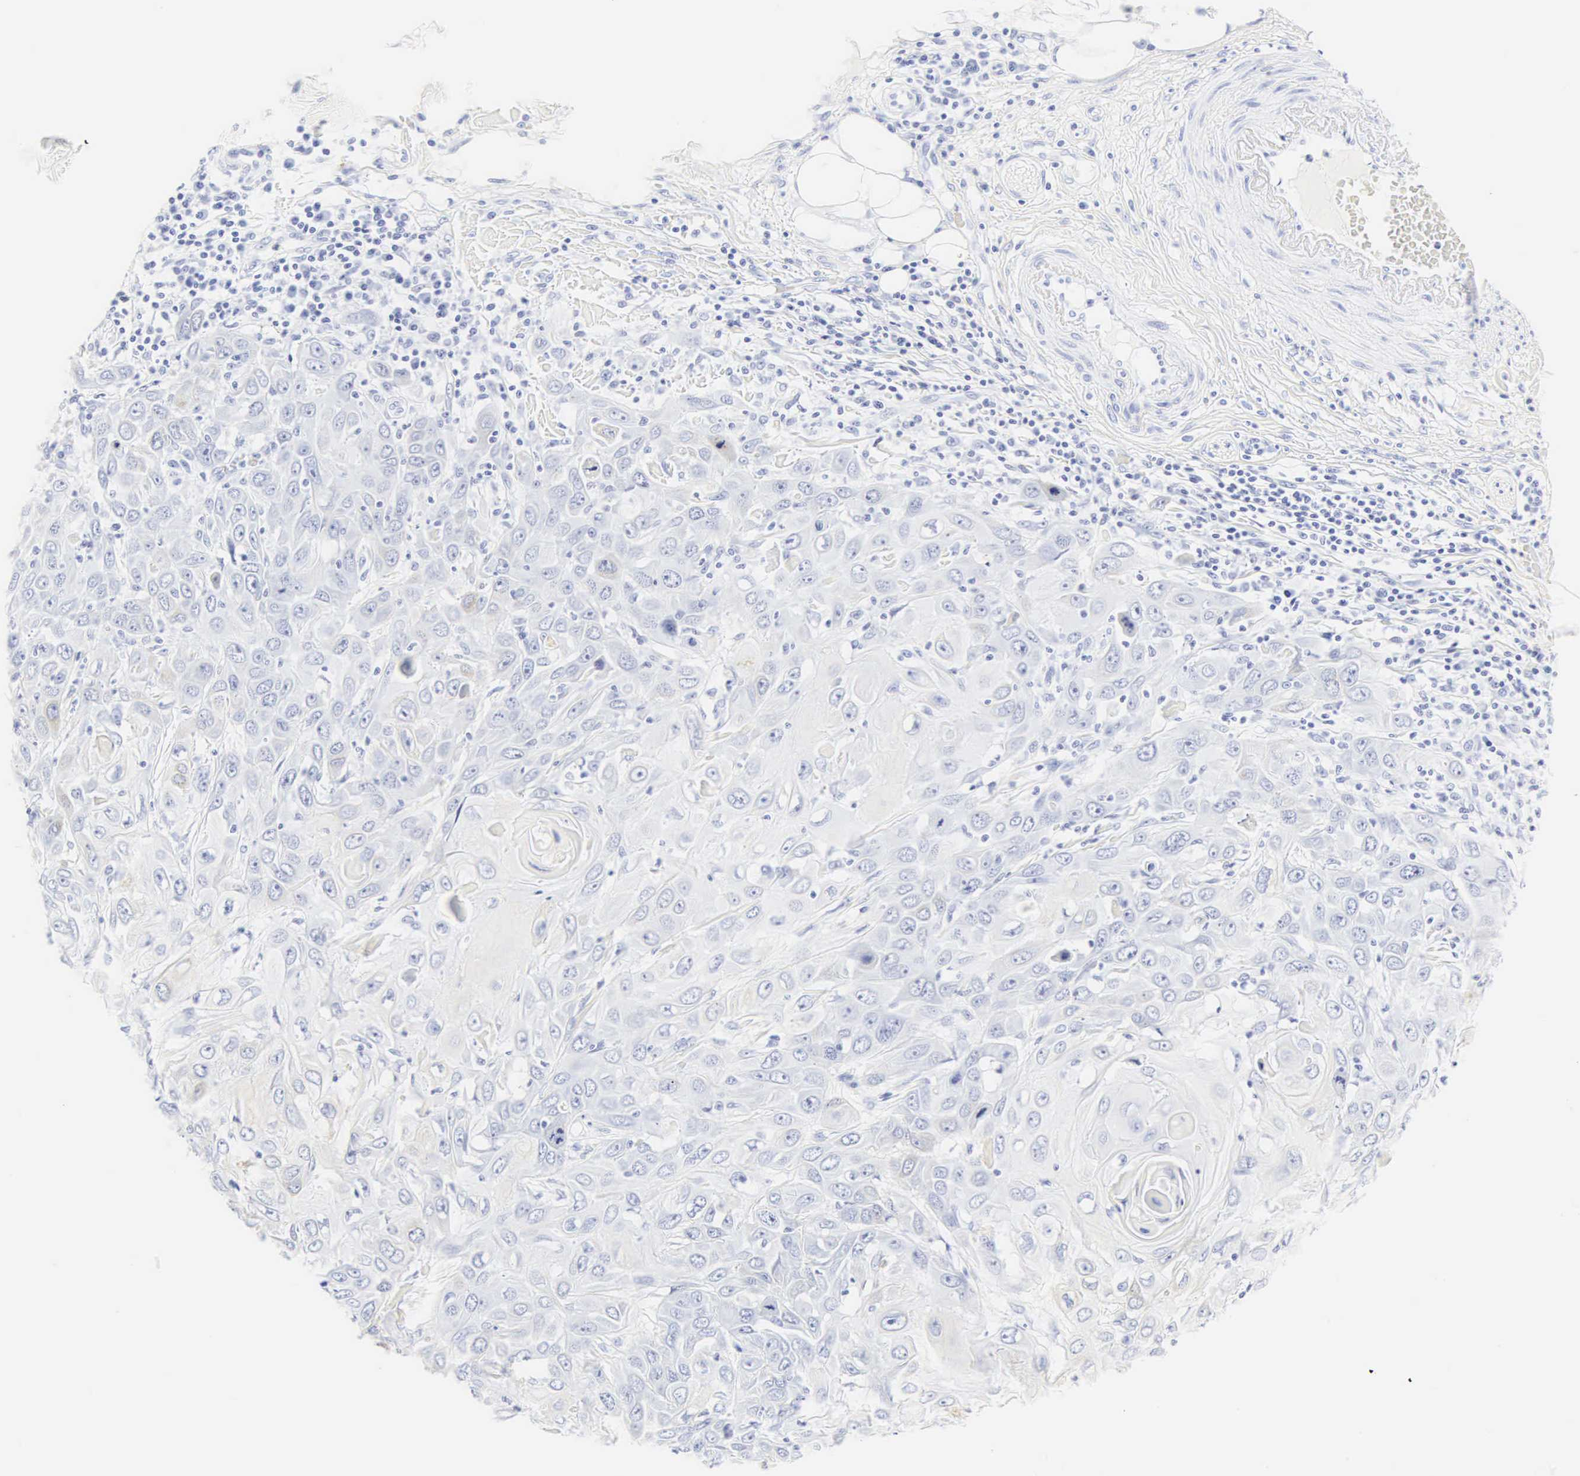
{"staining": {"intensity": "negative", "quantity": "none", "location": "none"}, "tissue": "skin cancer", "cell_type": "Tumor cells", "image_type": "cancer", "snomed": [{"axis": "morphology", "description": "Squamous cell carcinoma, NOS"}, {"axis": "topography", "description": "Skin"}], "caption": "The IHC micrograph has no significant staining in tumor cells of skin squamous cell carcinoma tissue.", "gene": "CGB3", "patient": {"sex": "male", "age": 84}}